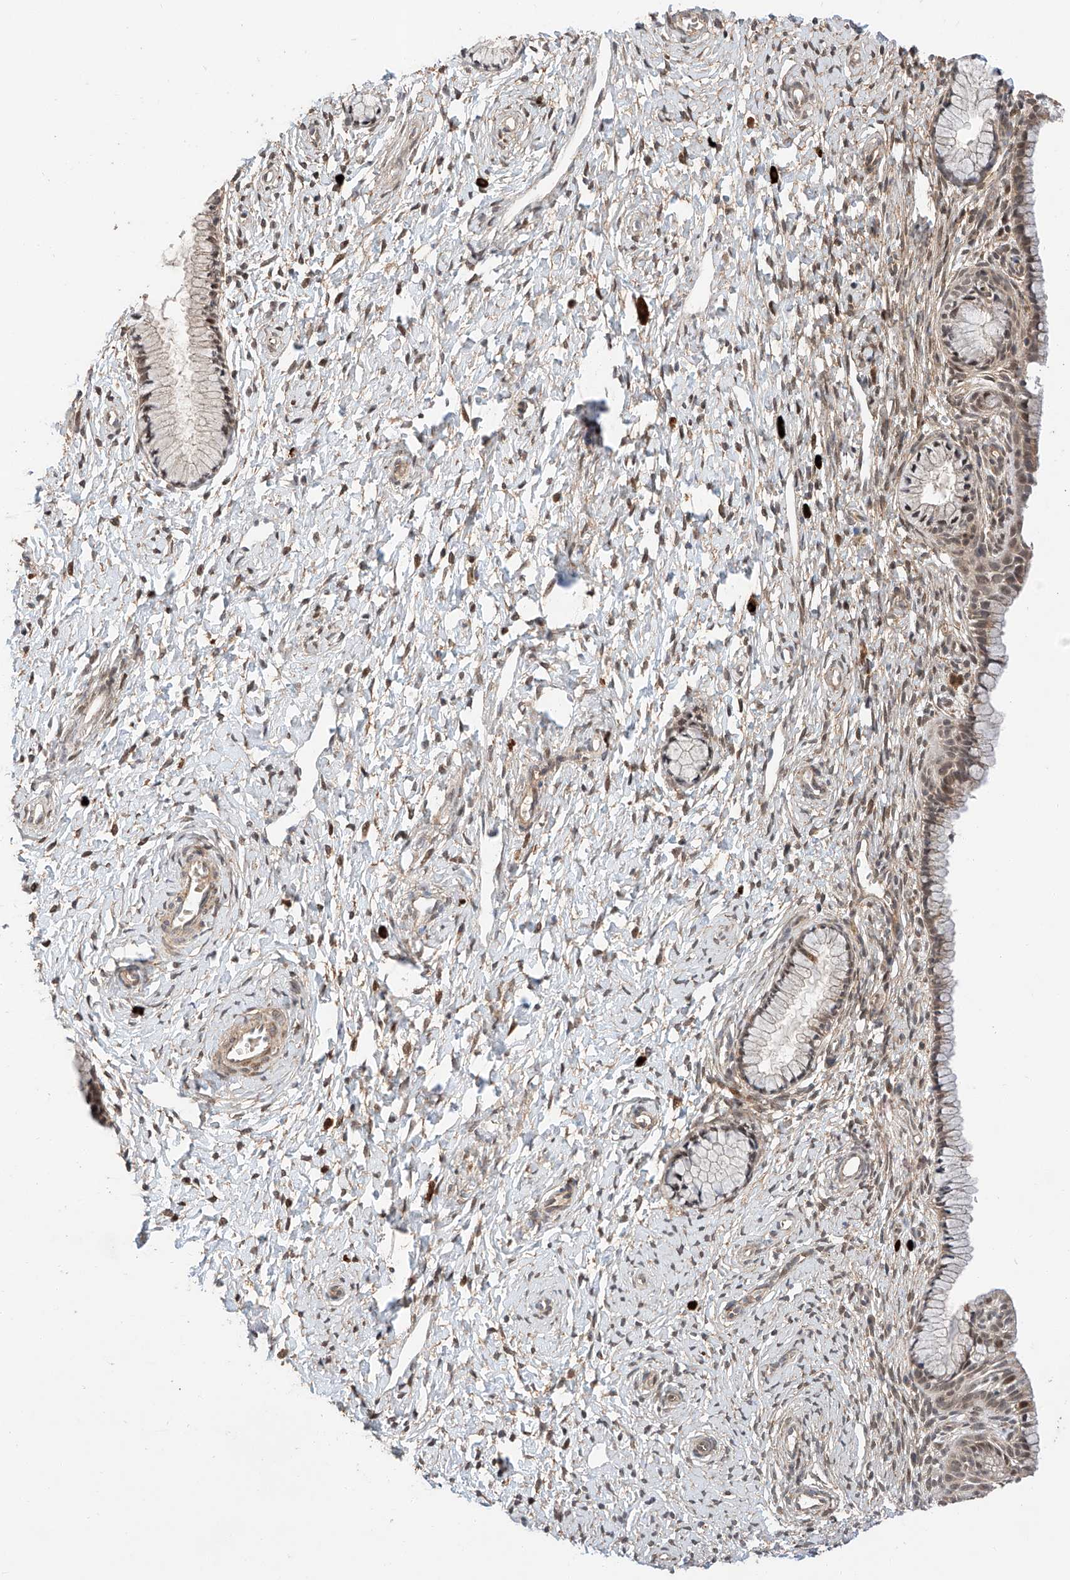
{"staining": {"intensity": "moderate", "quantity": "25%-75%", "location": "cytoplasmic/membranous"}, "tissue": "cervix", "cell_type": "Glandular cells", "image_type": "normal", "snomed": [{"axis": "morphology", "description": "Normal tissue, NOS"}, {"axis": "topography", "description": "Cervix"}], "caption": "Glandular cells demonstrate medium levels of moderate cytoplasmic/membranous expression in approximately 25%-75% of cells in normal cervix. Nuclei are stained in blue.", "gene": "RAB23", "patient": {"sex": "female", "age": 33}}